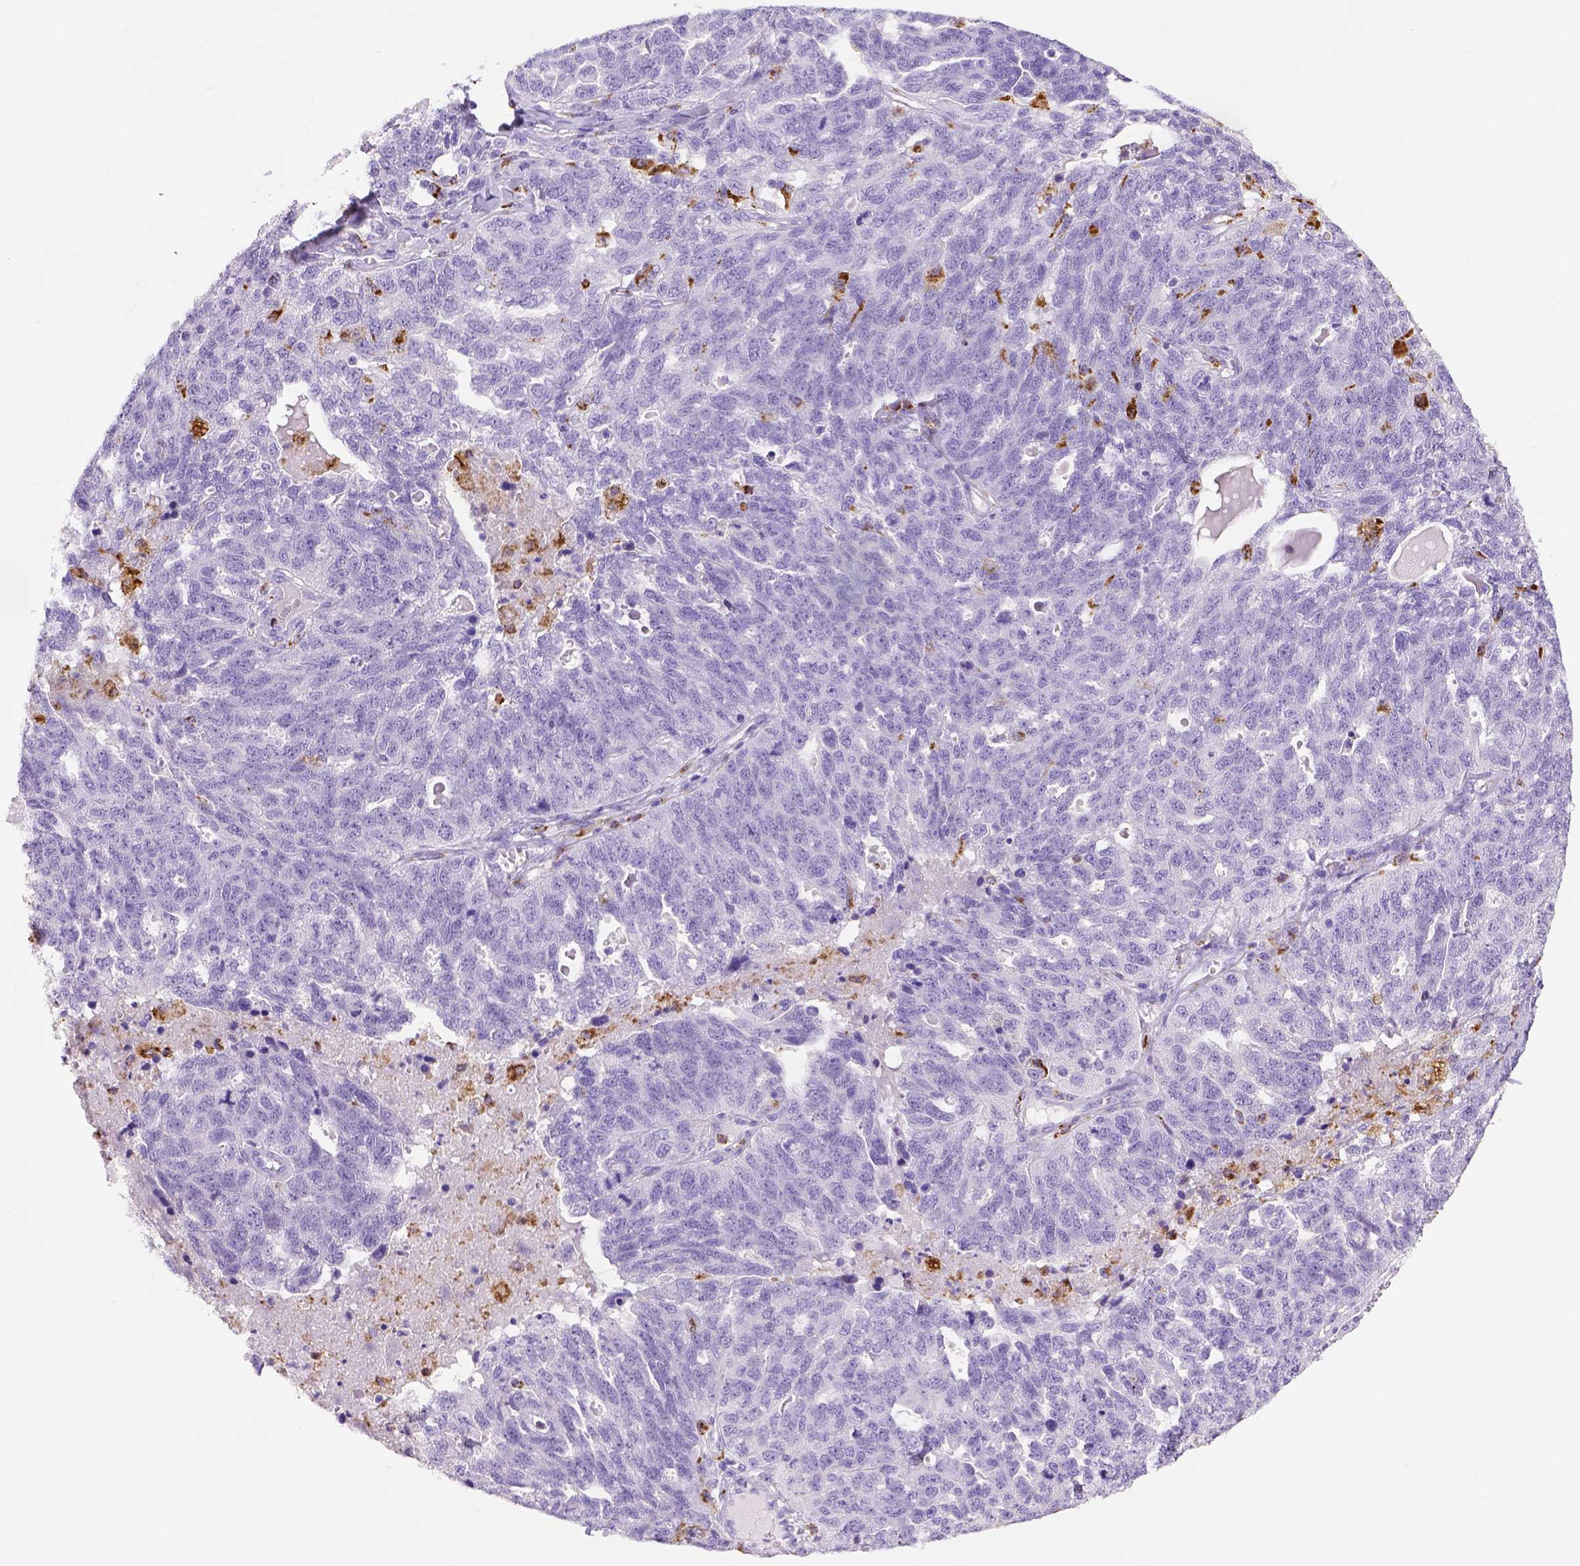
{"staining": {"intensity": "negative", "quantity": "none", "location": "none"}, "tissue": "ovarian cancer", "cell_type": "Tumor cells", "image_type": "cancer", "snomed": [{"axis": "morphology", "description": "Cystadenocarcinoma, serous, NOS"}, {"axis": "topography", "description": "Ovary"}], "caption": "Tumor cells show no significant protein positivity in ovarian cancer (serous cystadenocarcinoma).", "gene": "CD68", "patient": {"sex": "female", "age": 71}}